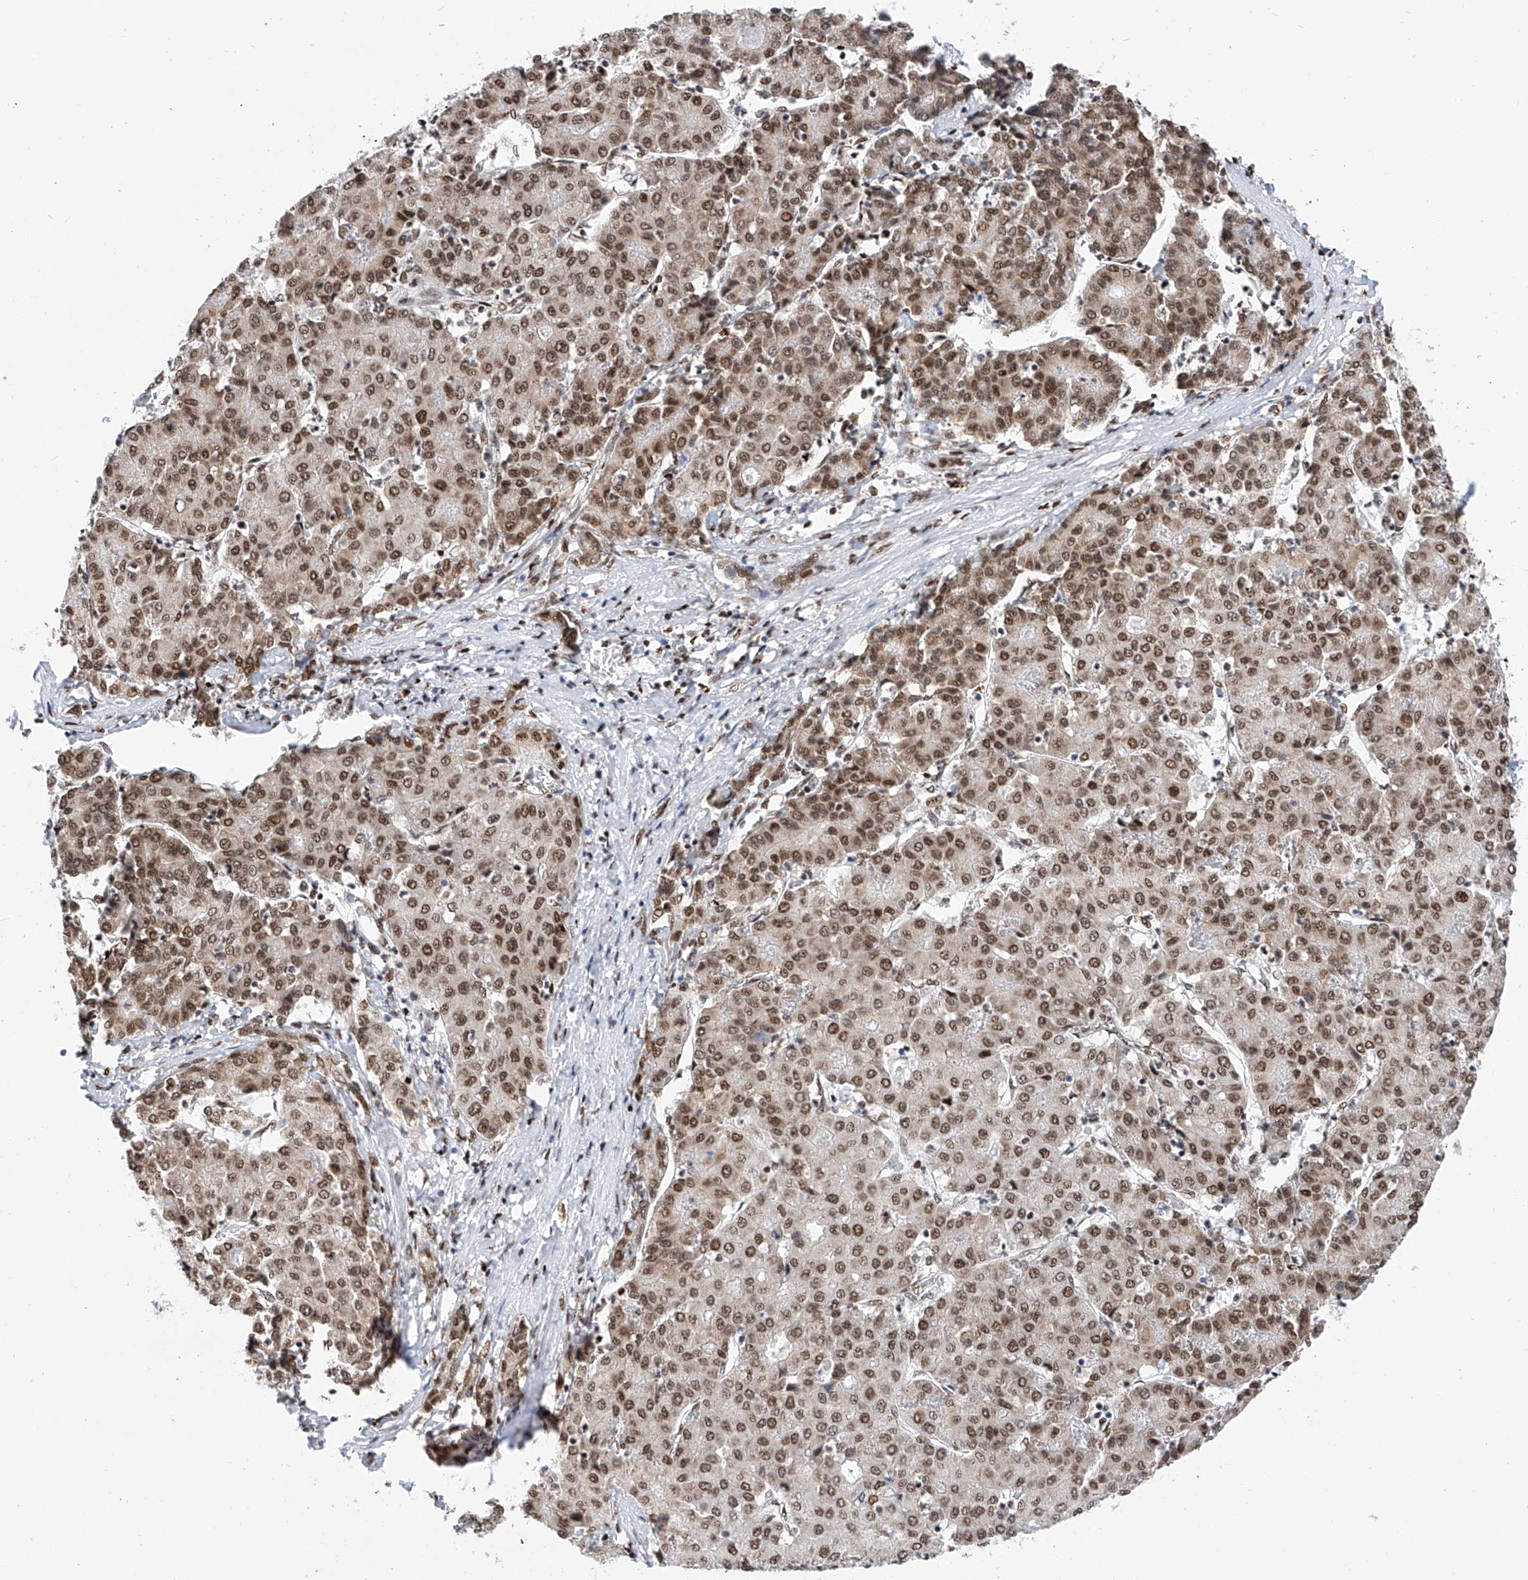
{"staining": {"intensity": "moderate", "quantity": ">75%", "location": "nuclear"}, "tissue": "liver cancer", "cell_type": "Tumor cells", "image_type": "cancer", "snomed": [{"axis": "morphology", "description": "Carcinoma, Hepatocellular, NOS"}, {"axis": "topography", "description": "Liver"}], "caption": "Immunohistochemical staining of human liver cancer demonstrates medium levels of moderate nuclear protein expression in approximately >75% of tumor cells. The staining was performed using DAB (3,3'-diaminobenzidine), with brown indicating positive protein expression. Nuclei are stained blue with hematoxylin.", "gene": "SRSF6", "patient": {"sex": "male", "age": 65}}